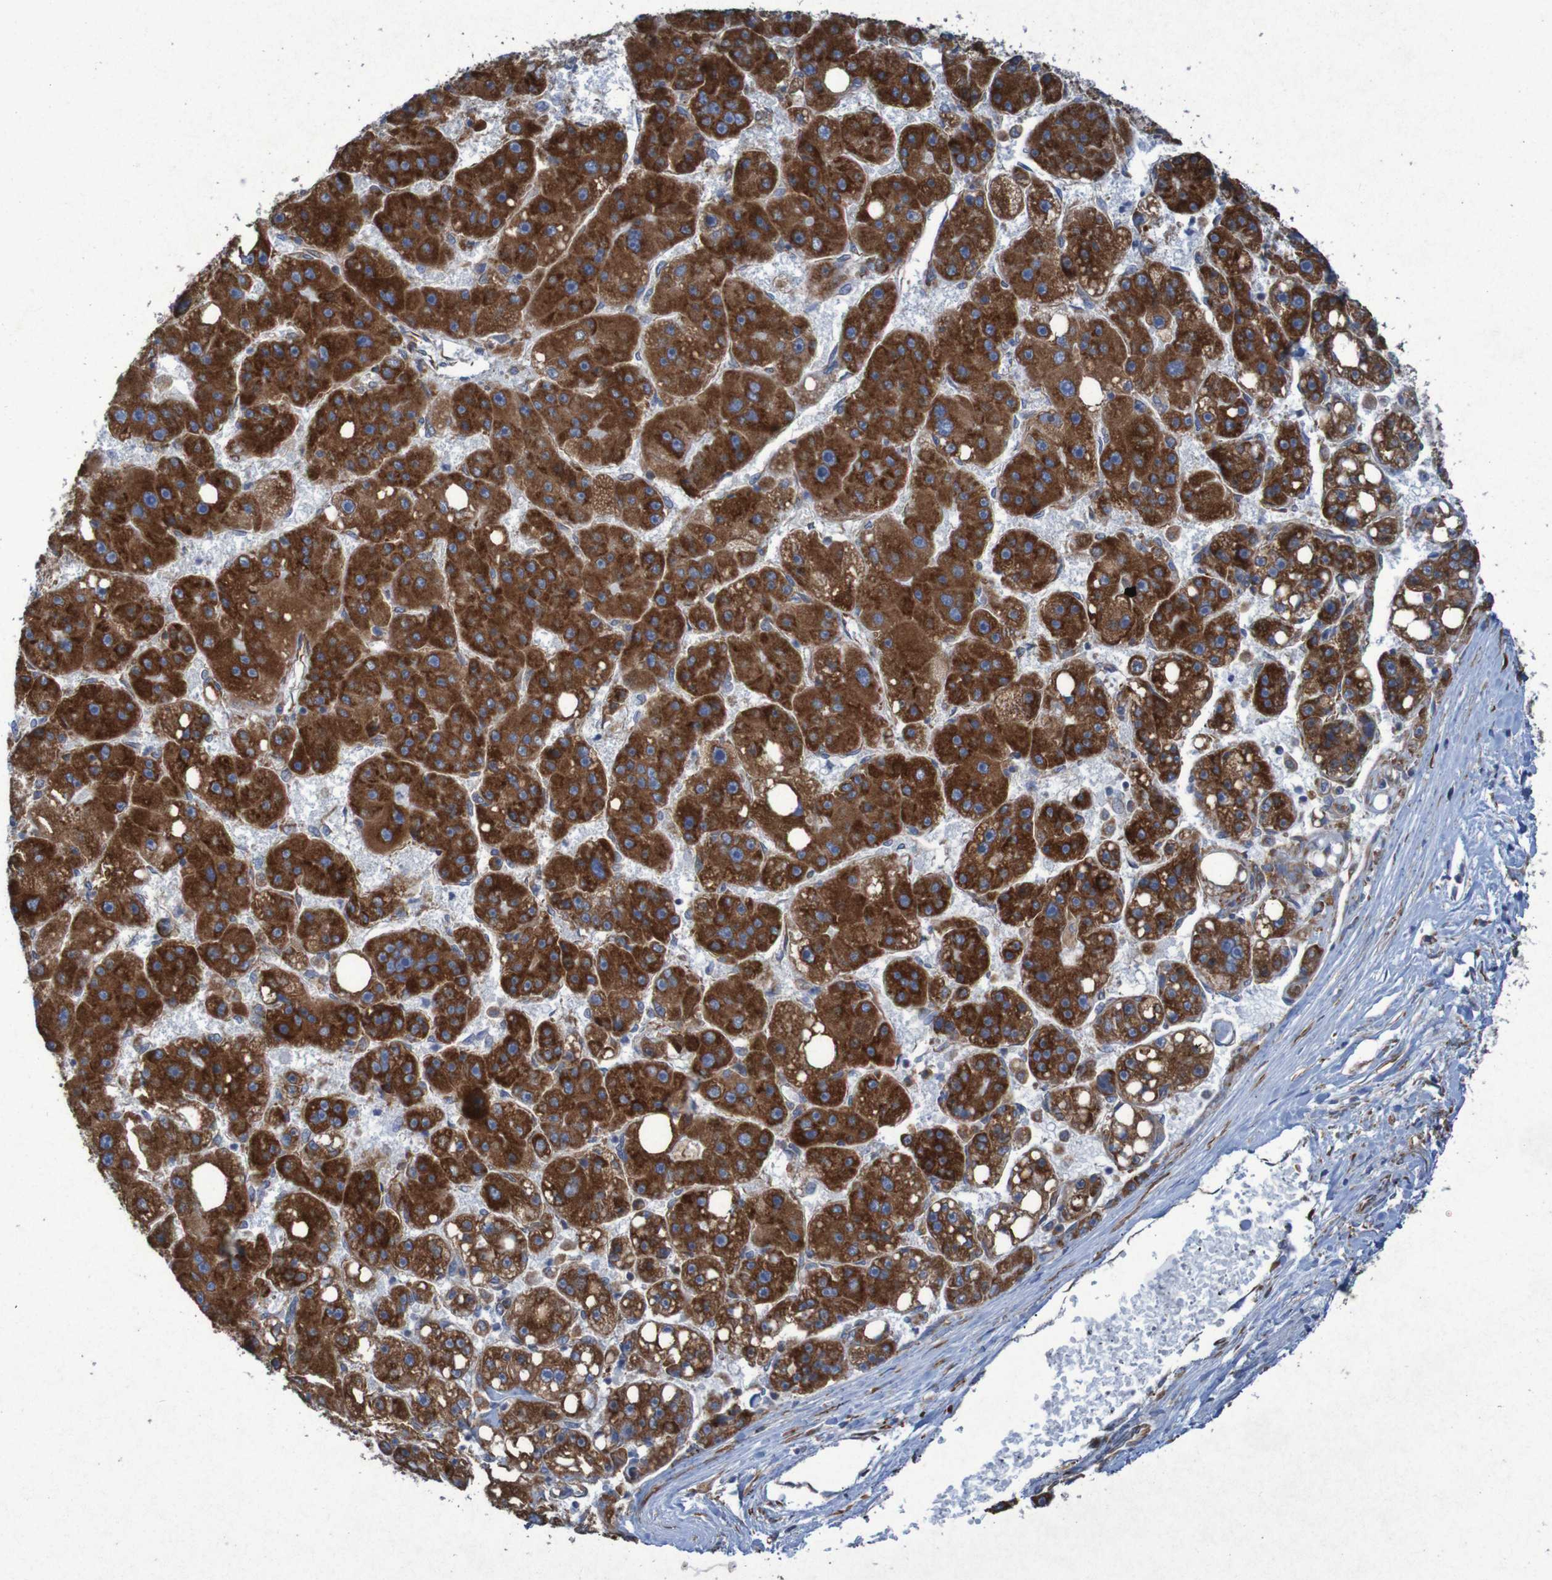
{"staining": {"intensity": "strong", "quantity": ">75%", "location": "cytoplasmic/membranous"}, "tissue": "liver cancer", "cell_type": "Tumor cells", "image_type": "cancer", "snomed": [{"axis": "morphology", "description": "Carcinoma, Hepatocellular, NOS"}, {"axis": "topography", "description": "Liver"}], "caption": "Human liver cancer stained with a protein marker reveals strong staining in tumor cells.", "gene": "RPL10", "patient": {"sex": "female", "age": 61}}